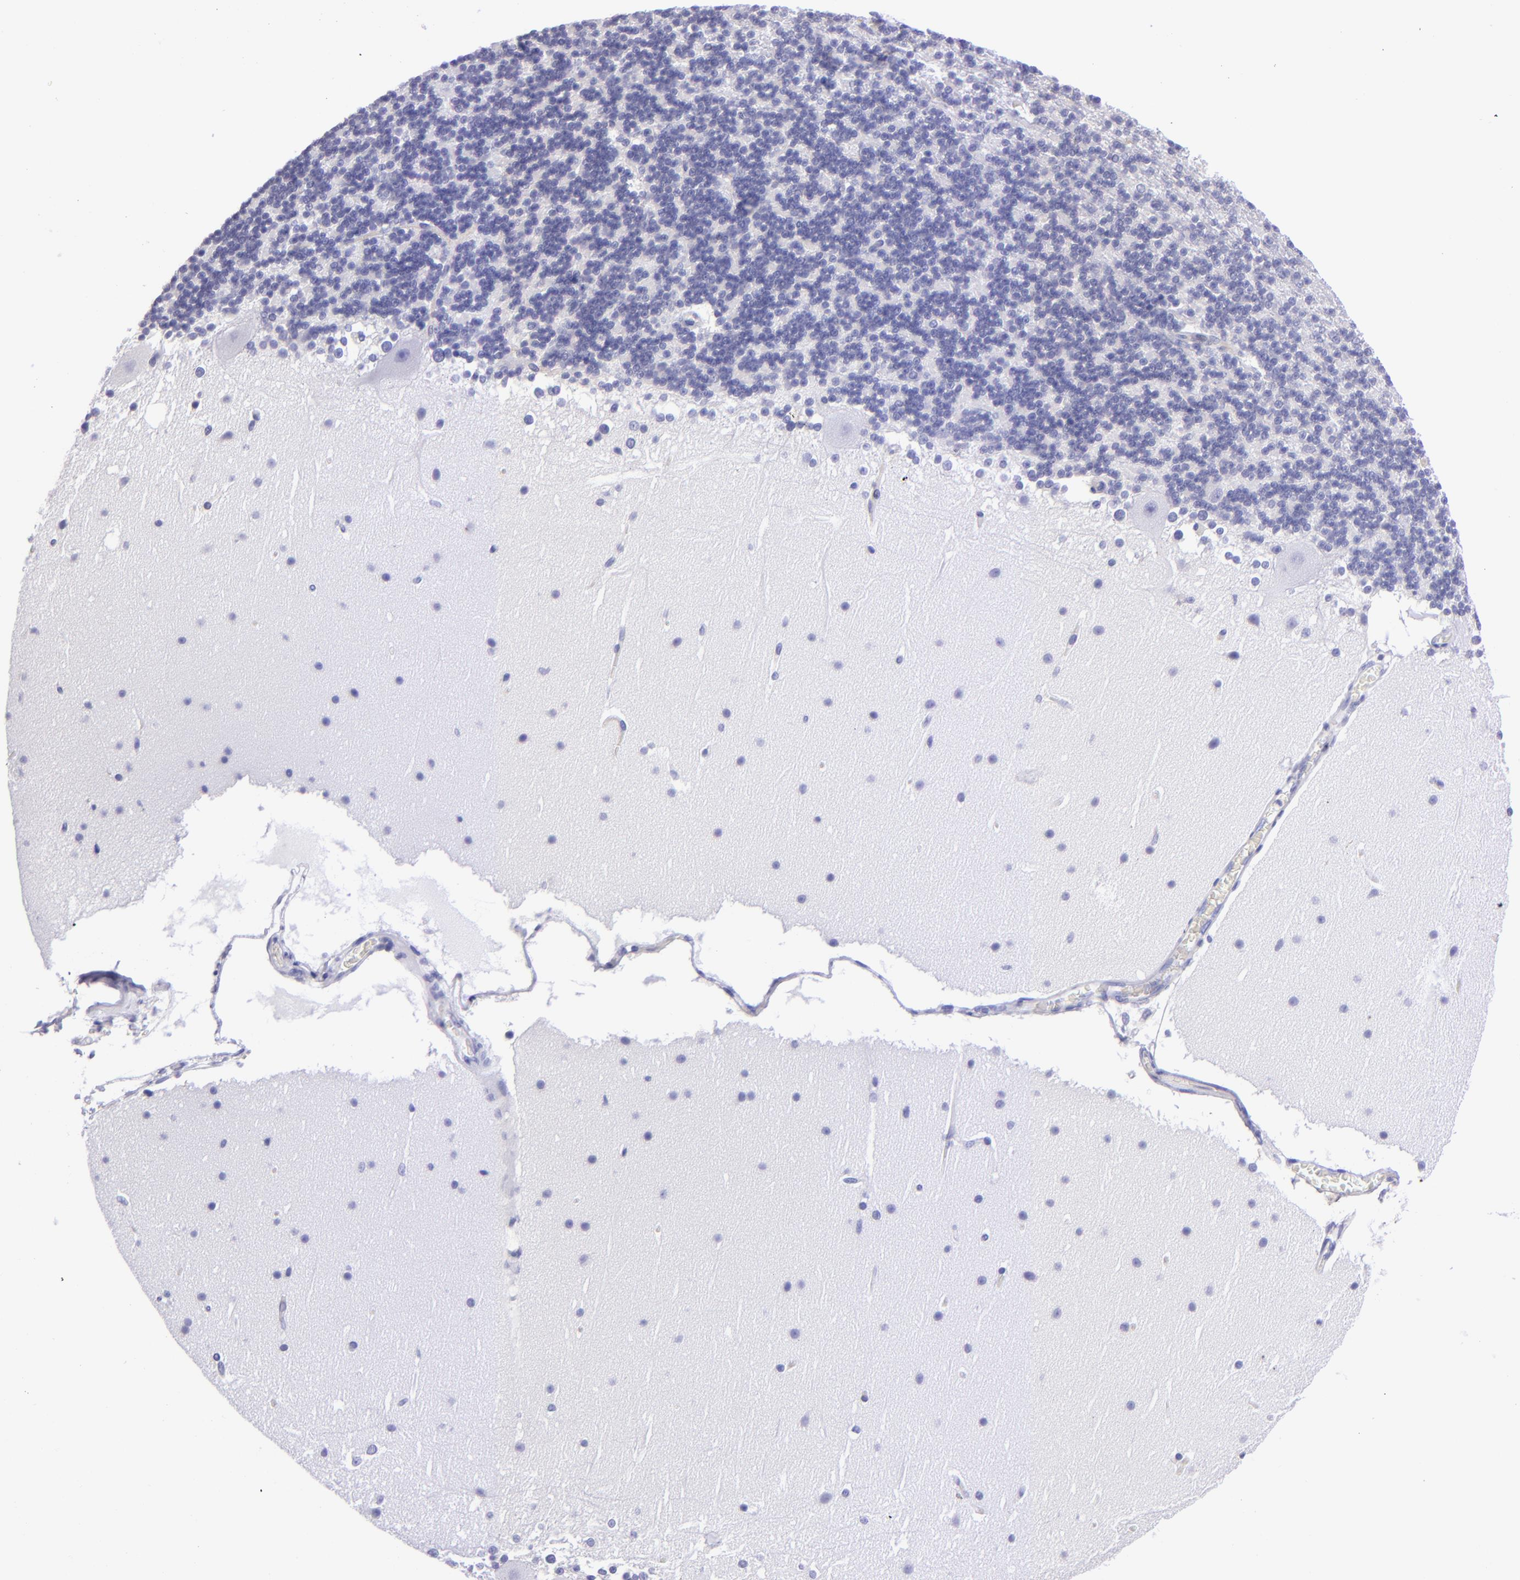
{"staining": {"intensity": "negative", "quantity": "none", "location": "none"}, "tissue": "cerebellum", "cell_type": "Cells in granular layer", "image_type": "normal", "snomed": [{"axis": "morphology", "description": "Normal tissue, NOS"}, {"axis": "topography", "description": "Cerebellum"}], "caption": "High power microscopy micrograph of an immunohistochemistry histopathology image of benign cerebellum, revealing no significant staining in cells in granular layer.", "gene": "TYRP1", "patient": {"sex": "female", "age": 19}}